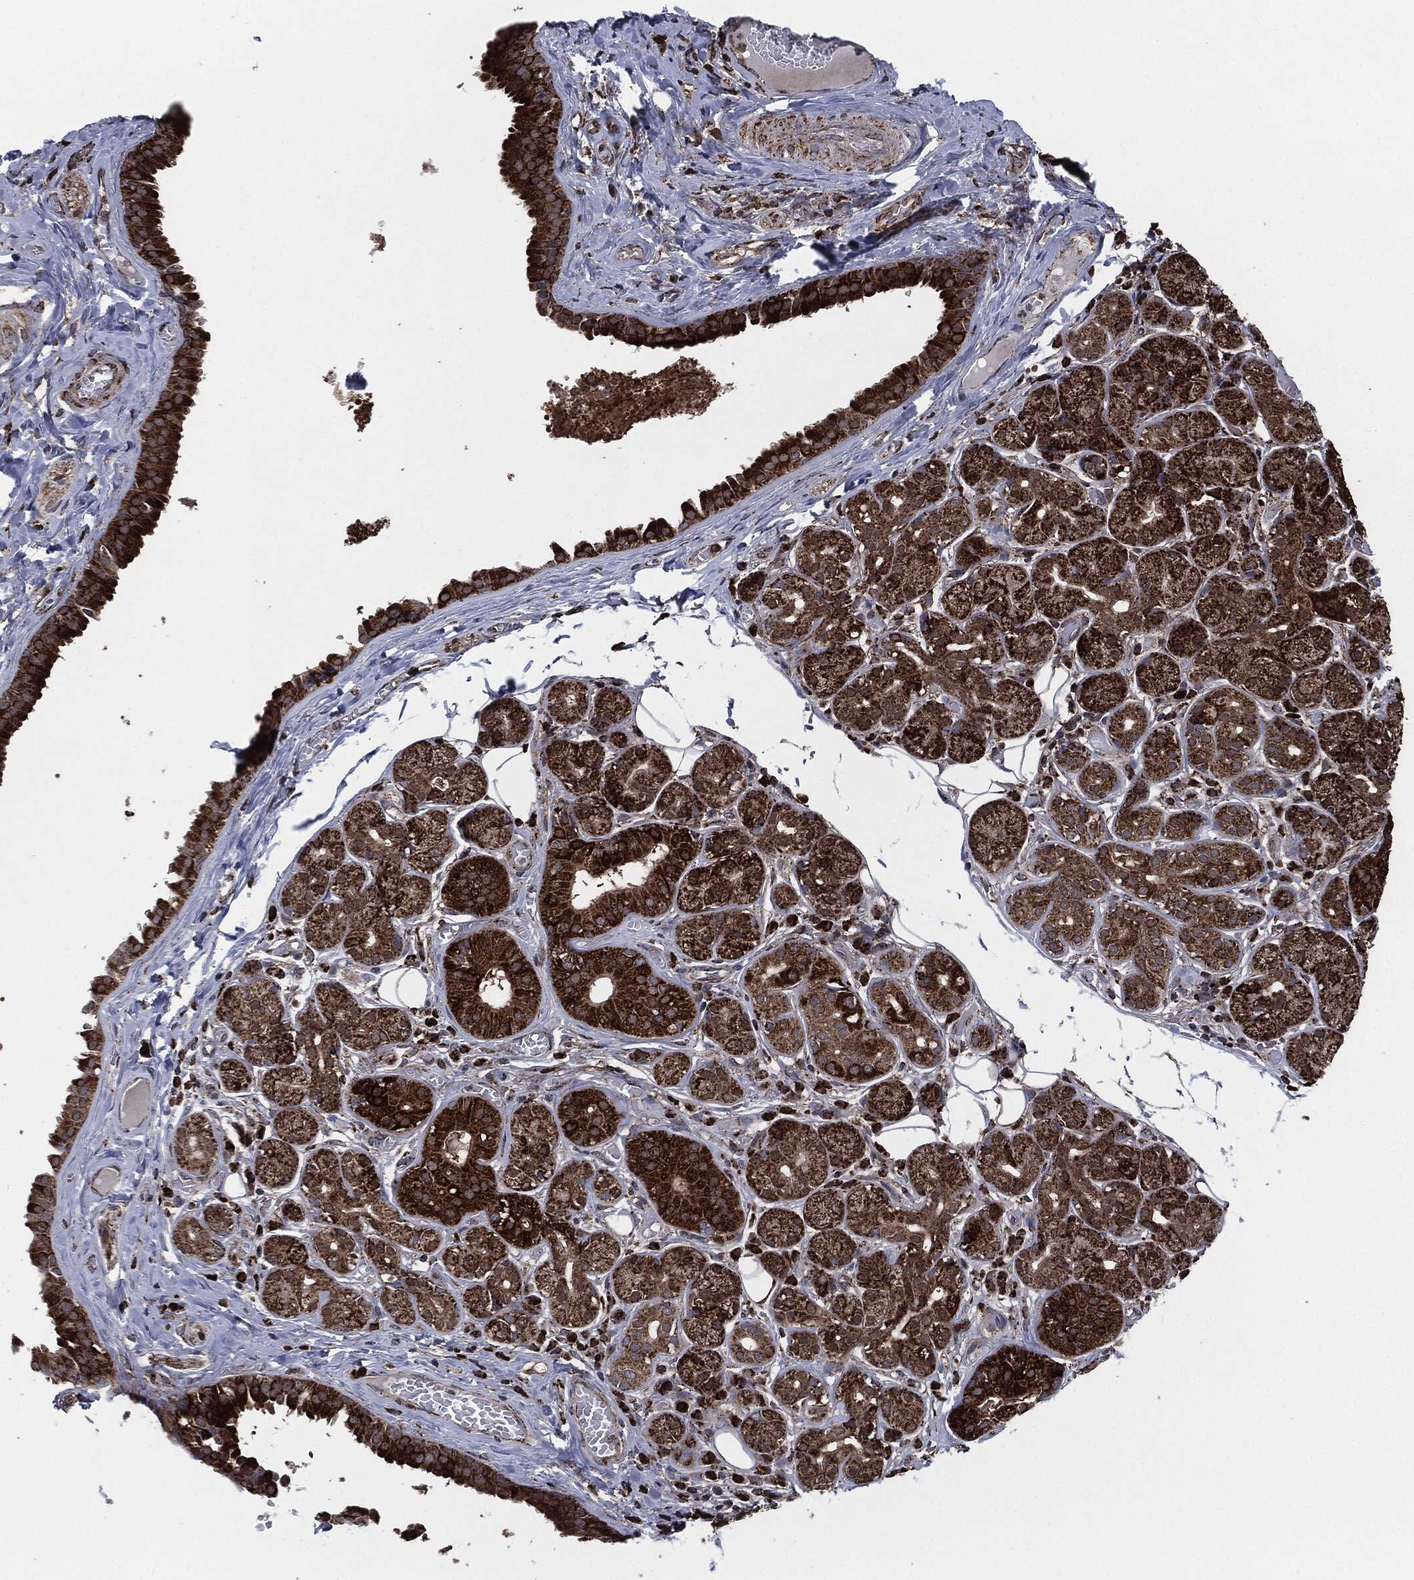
{"staining": {"intensity": "strong", "quantity": ">75%", "location": "cytoplasmic/membranous"}, "tissue": "salivary gland", "cell_type": "Glandular cells", "image_type": "normal", "snomed": [{"axis": "morphology", "description": "Normal tissue, NOS"}, {"axis": "topography", "description": "Salivary gland"}], "caption": "A micrograph of human salivary gland stained for a protein displays strong cytoplasmic/membranous brown staining in glandular cells.", "gene": "FH", "patient": {"sex": "male", "age": 71}}